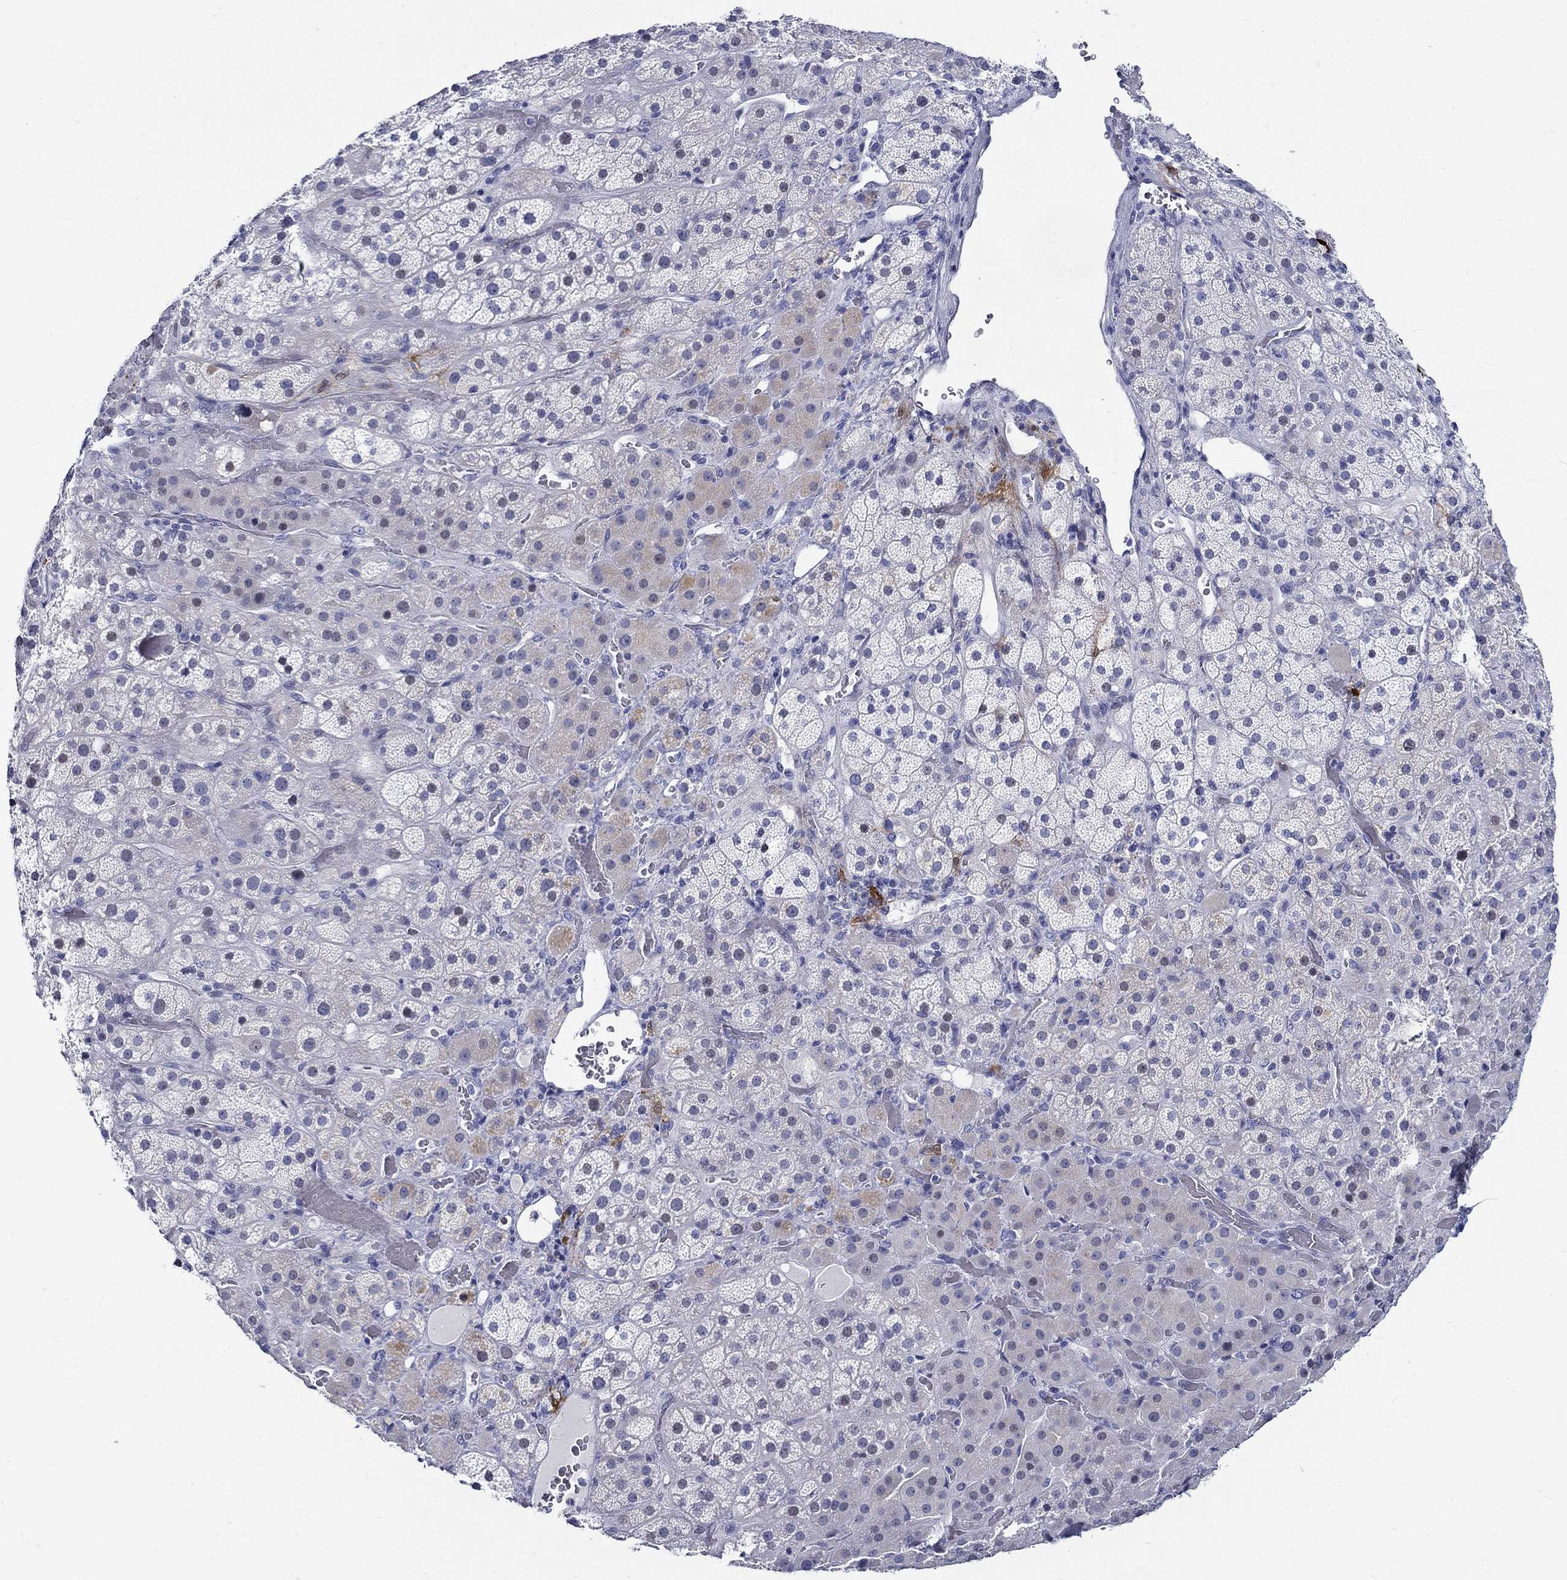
{"staining": {"intensity": "negative", "quantity": "none", "location": "none"}, "tissue": "adrenal gland", "cell_type": "Glandular cells", "image_type": "normal", "snomed": [{"axis": "morphology", "description": "Normal tissue, NOS"}, {"axis": "topography", "description": "Adrenal gland"}], "caption": "The histopathology image exhibits no staining of glandular cells in benign adrenal gland. (Brightfield microscopy of DAB (3,3'-diaminobenzidine) immunohistochemistry at high magnification).", "gene": "CRYGS", "patient": {"sex": "male", "age": 57}}